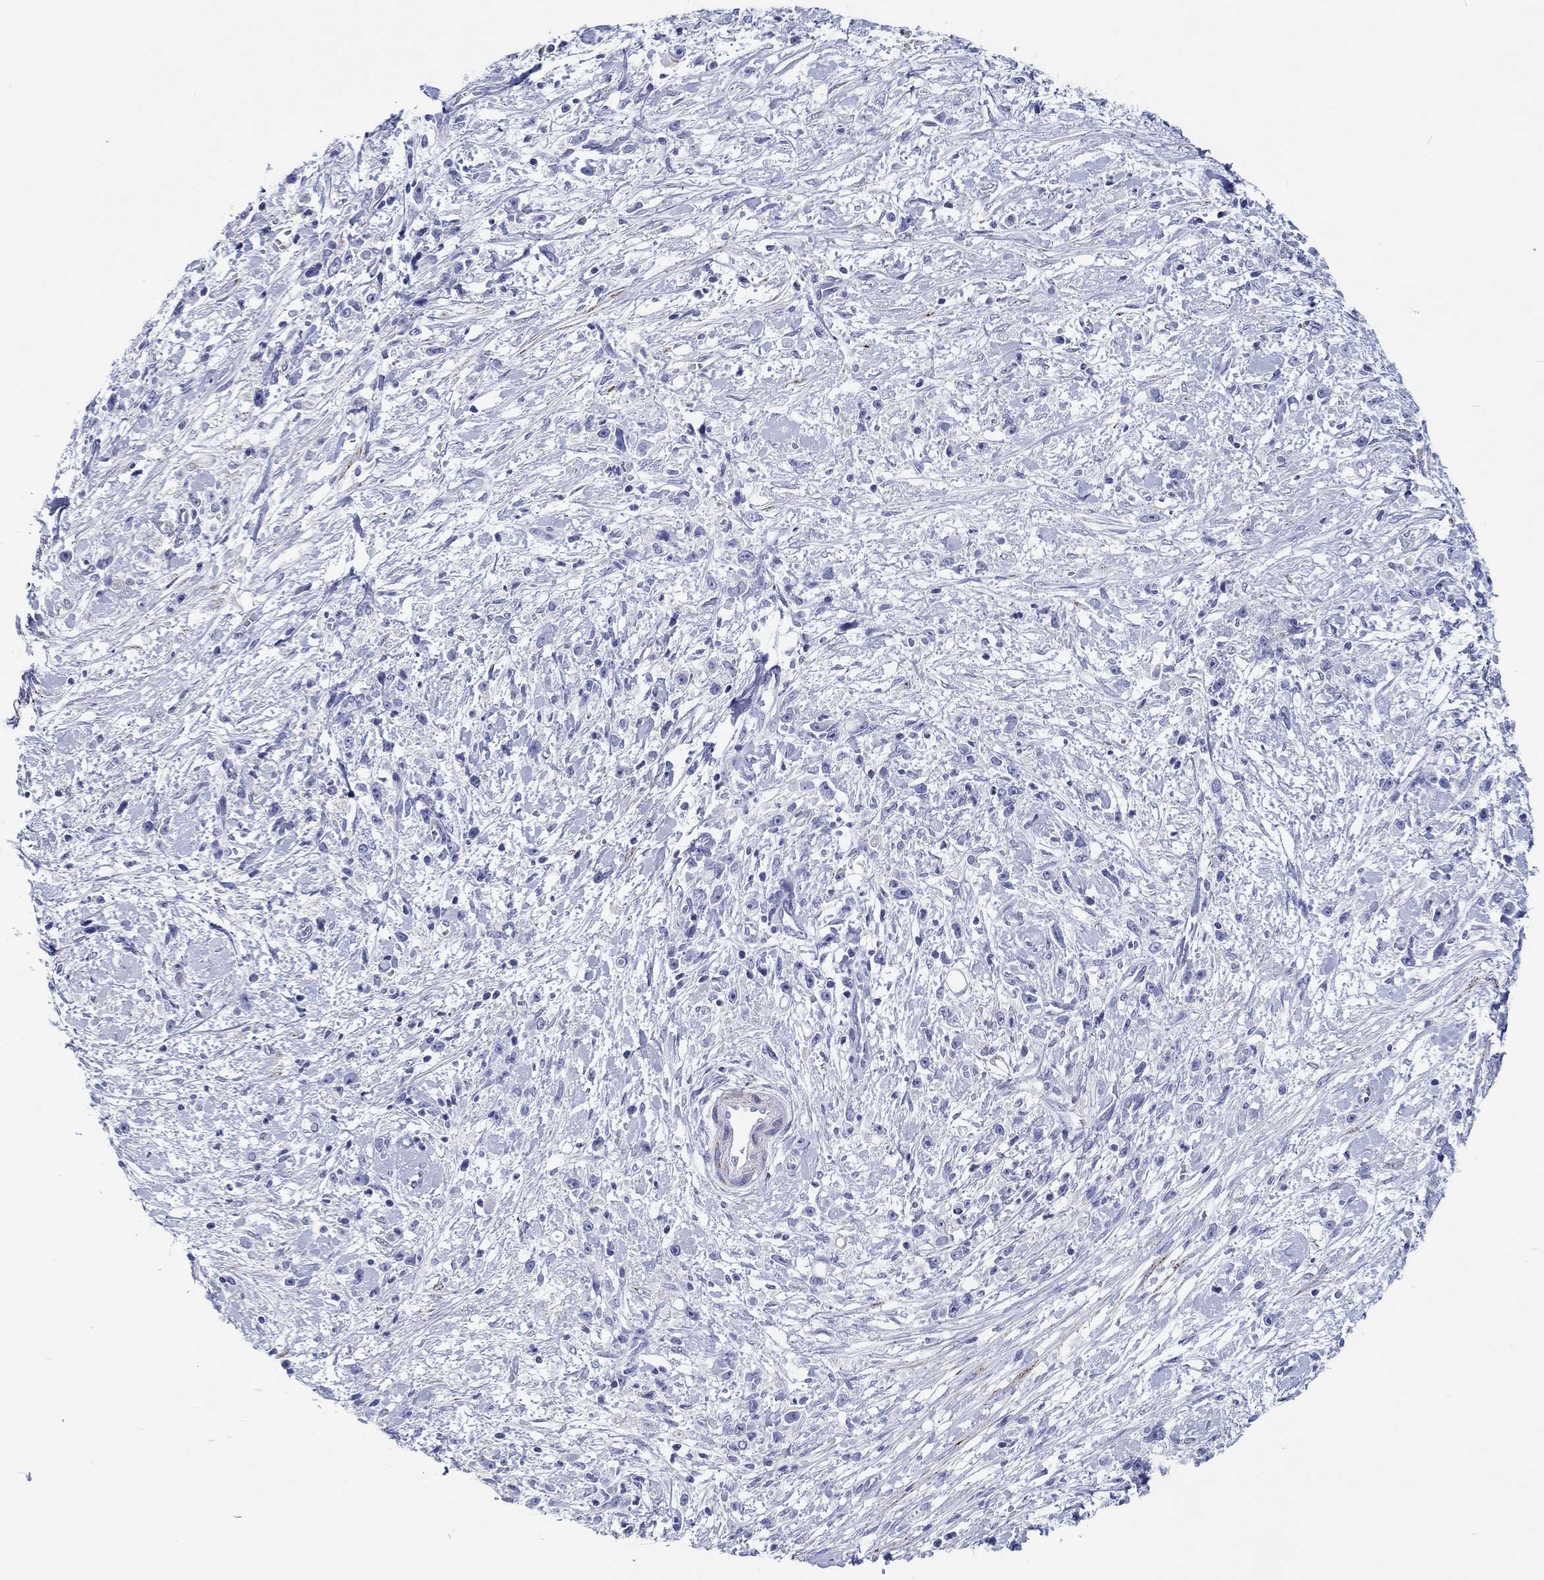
{"staining": {"intensity": "negative", "quantity": "none", "location": "none"}, "tissue": "stomach cancer", "cell_type": "Tumor cells", "image_type": "cancer", "snomed": [{"axis": "morphology", "description": "Adenocarcinoma, NOS"}, {"axis": "topography", "description": "Stomach"}], "caption": "This micrograph is of stomach cancer (adenocarcinoma) stained with IHC to label a protein in brown with the nuclei are counter-stained blue. There is no staining in tumor cells.", "gene": "H1-1", "patient": {"sex": "female", "age": 59}}